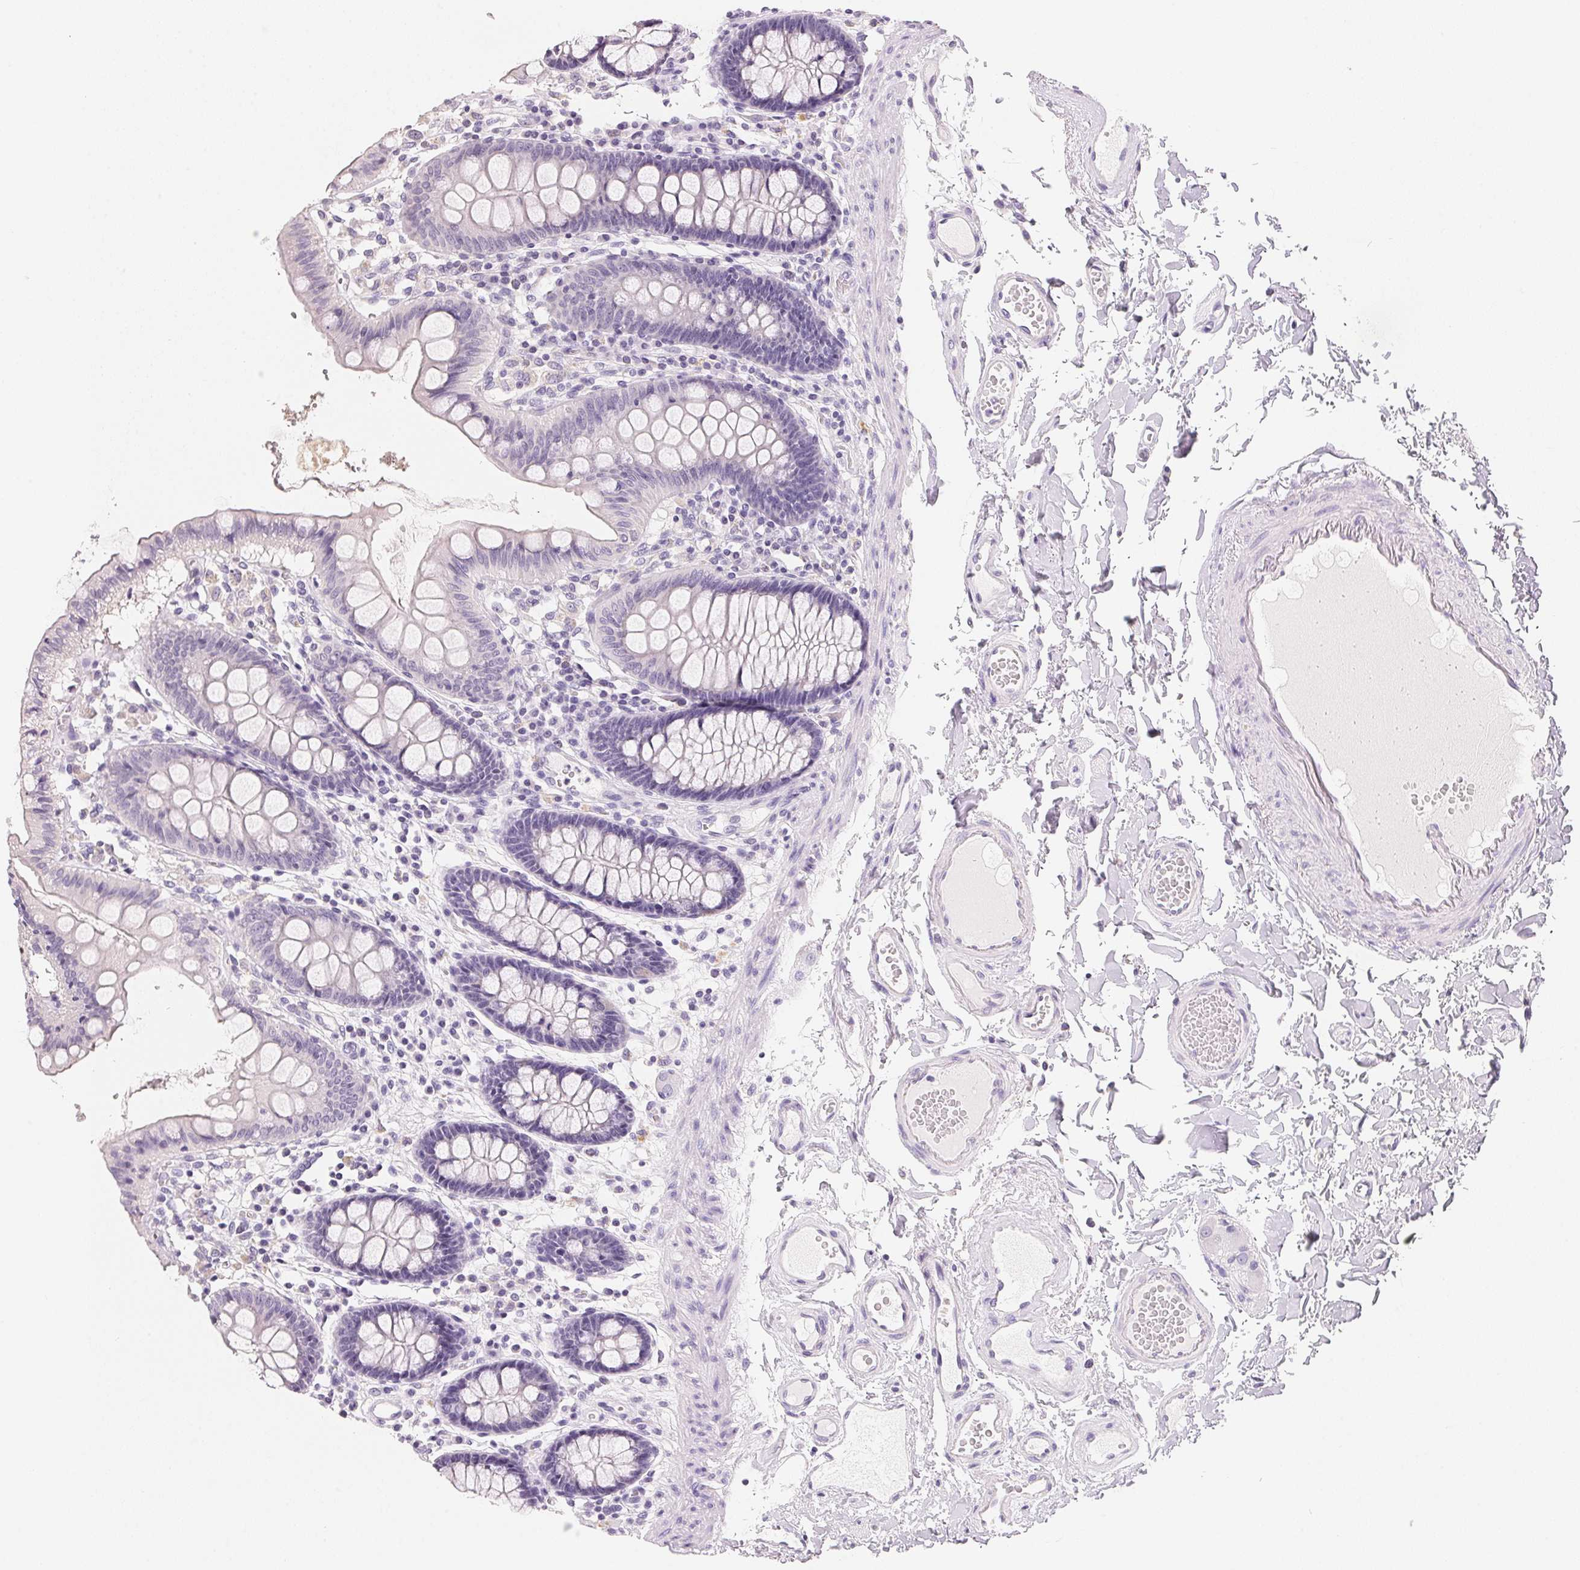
{"staining": {"intensity": "negative", "quantity": "none", "location": "none"}, "tissue": "colon", "cell_type": "Endothelial cells", "image_type": "normal", "snomed": [{"axis": "morphology", "description": "Normal tissue, NOS"}, {"axis": "topography", "description": "Colon"}], "caption": "This is a photomicrograph of immunohistochemistry staining of normal colon, which shows no staining in endothelial cells. (DAB immunohistochemistry (IHC) with hematoxylin counter stain).", "gene": "ACP3", "patient": {"sex": "male", "age": 84}}